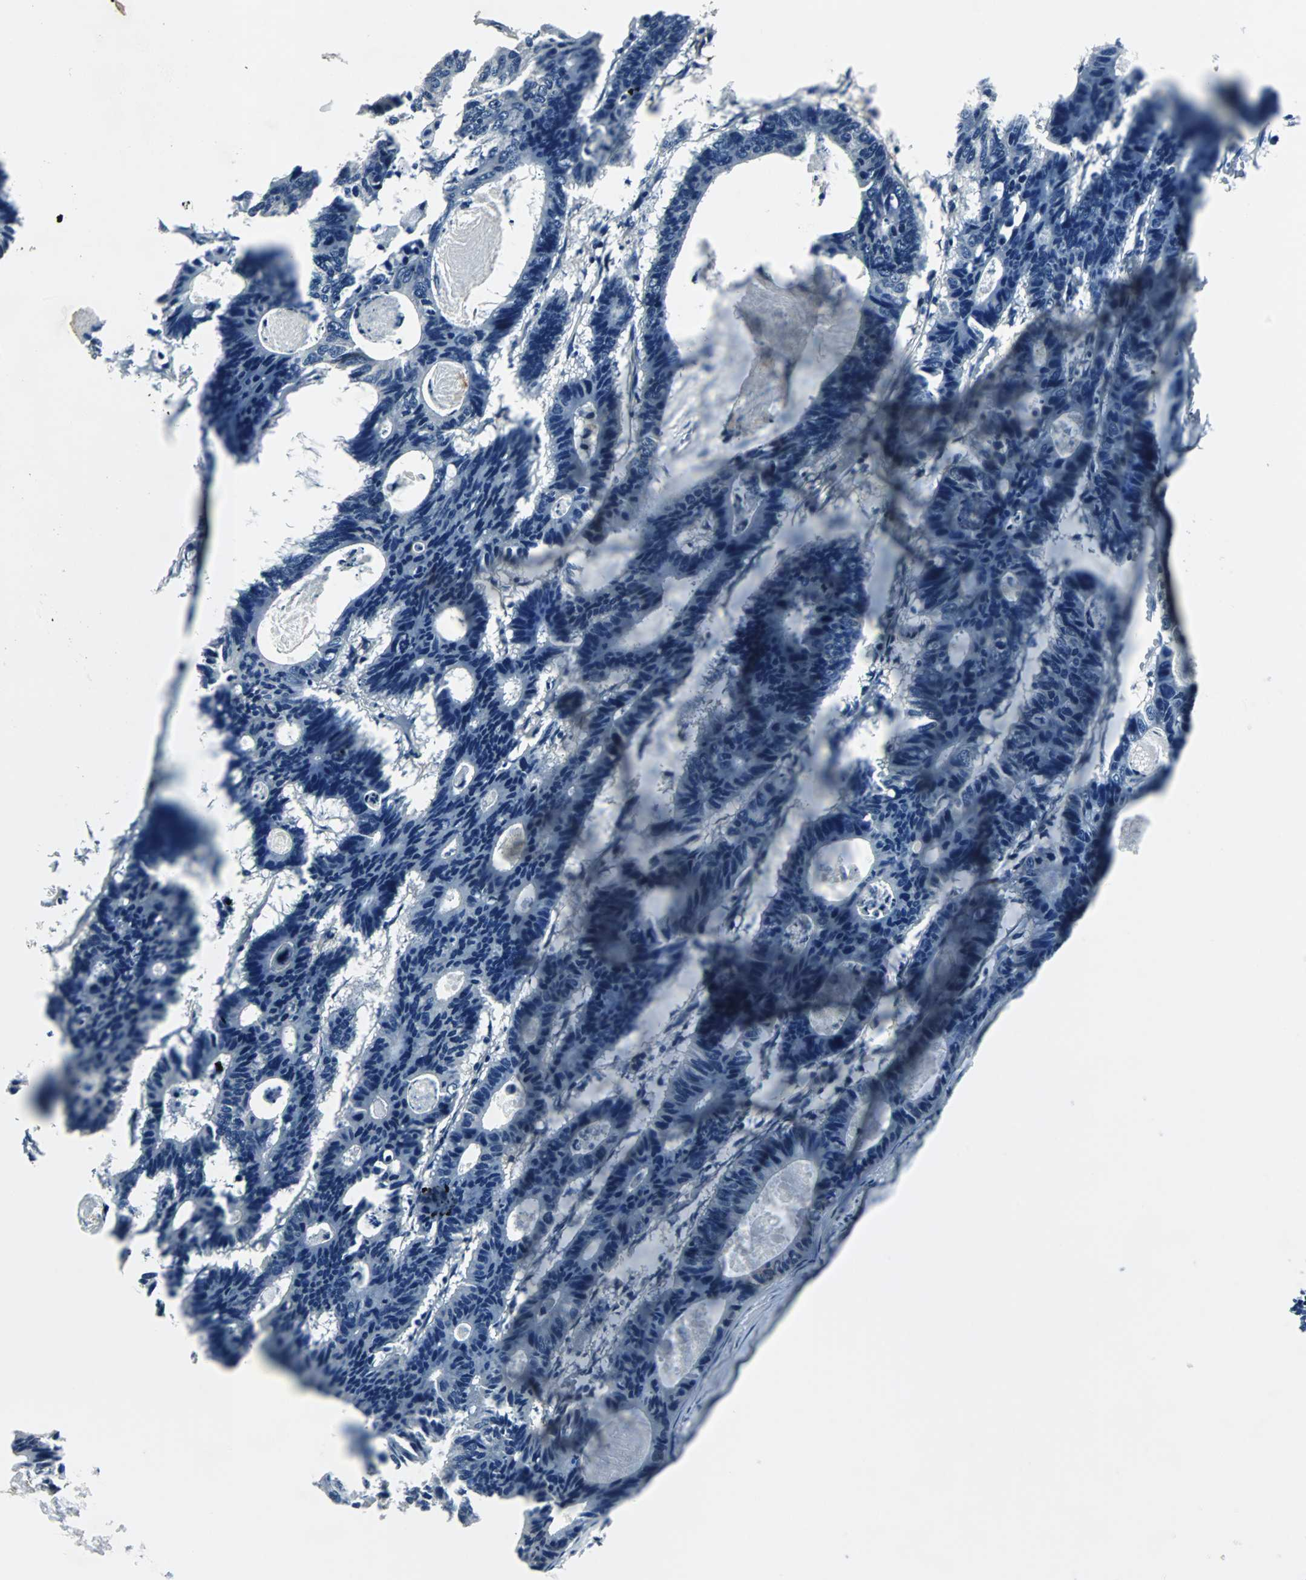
{"staining": {"intensity": "negative", "quantity": "none", "location": "none"}, "tissue": "colorectal cancer", "cell_type": "Tumor cells", "image_type": "cancer", "snomed": [{"axis": "morphology", "description": "Adenocarcinoma, NOS"}, {"axis": "topography", "description": "Colon"}], "caption": "Protein analysis of colorectal adenocarcinoma reveals no significant expression in tumor cells.", "gene": "MKX", "patient": {"sex": "female", "age": 55}}